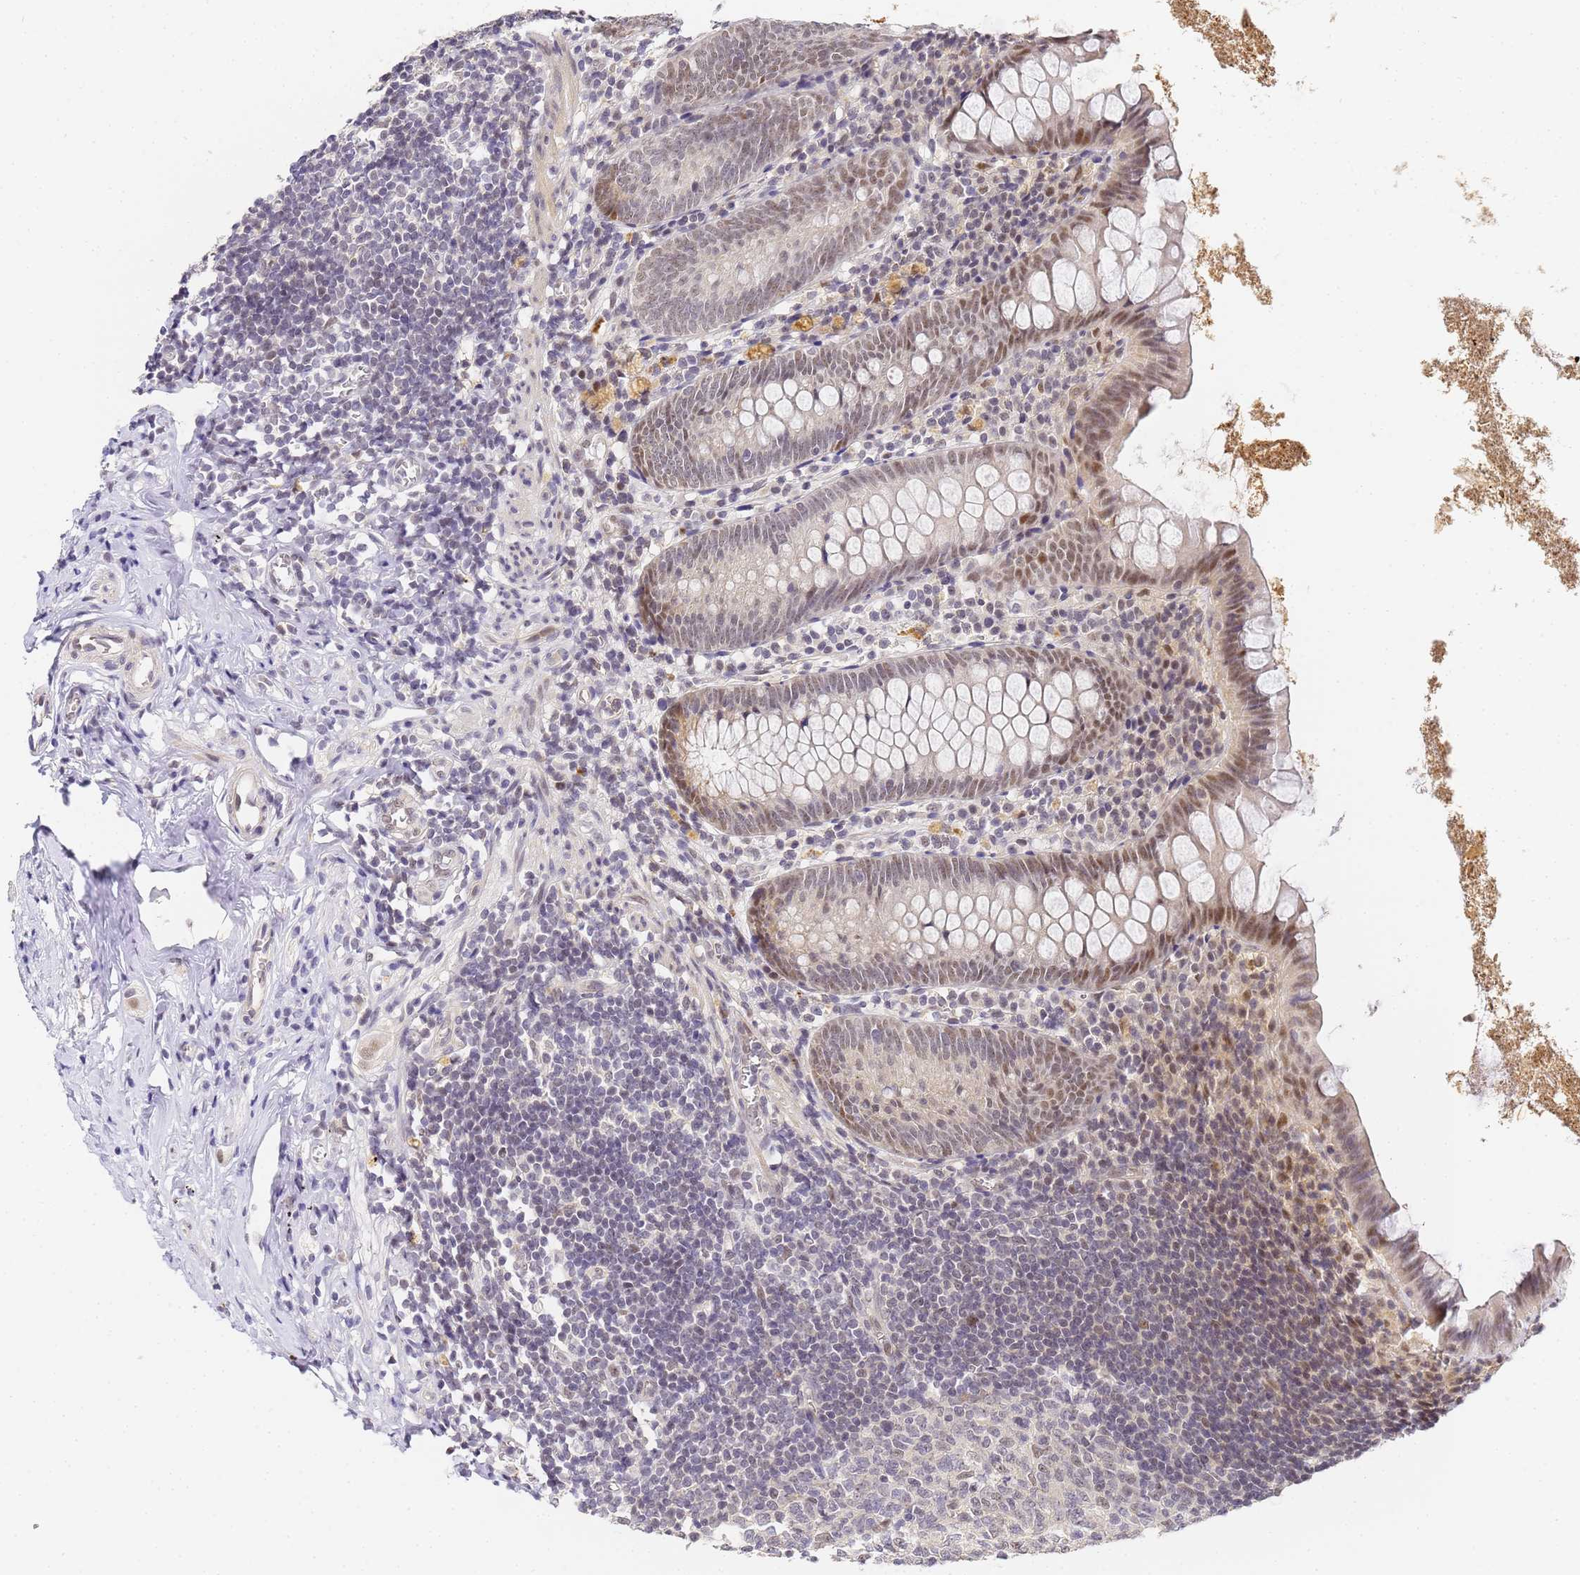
{"staining": {"intensity": "weak", "quantity": "25%-75%", "location": "nuclear"}, "tissue": "appendix", "cell_type": "Glandular cells", "image_type": "normal", "snomed": [{"axis": "morphology", "description": "Normal tissue, NOS"}, {"axis": "topography", "description": "Appendix"}], "caption": "Immunohistochemistry (IHC) (DAB (3,3'-diaminobenzidine)) staining of unremarkable appendix exhibits weak nuclear protein positivity in approximately 25%-75% of glandular cells.", "gene": "LSM3", "patient": {"sex": "female", "age": 51}}